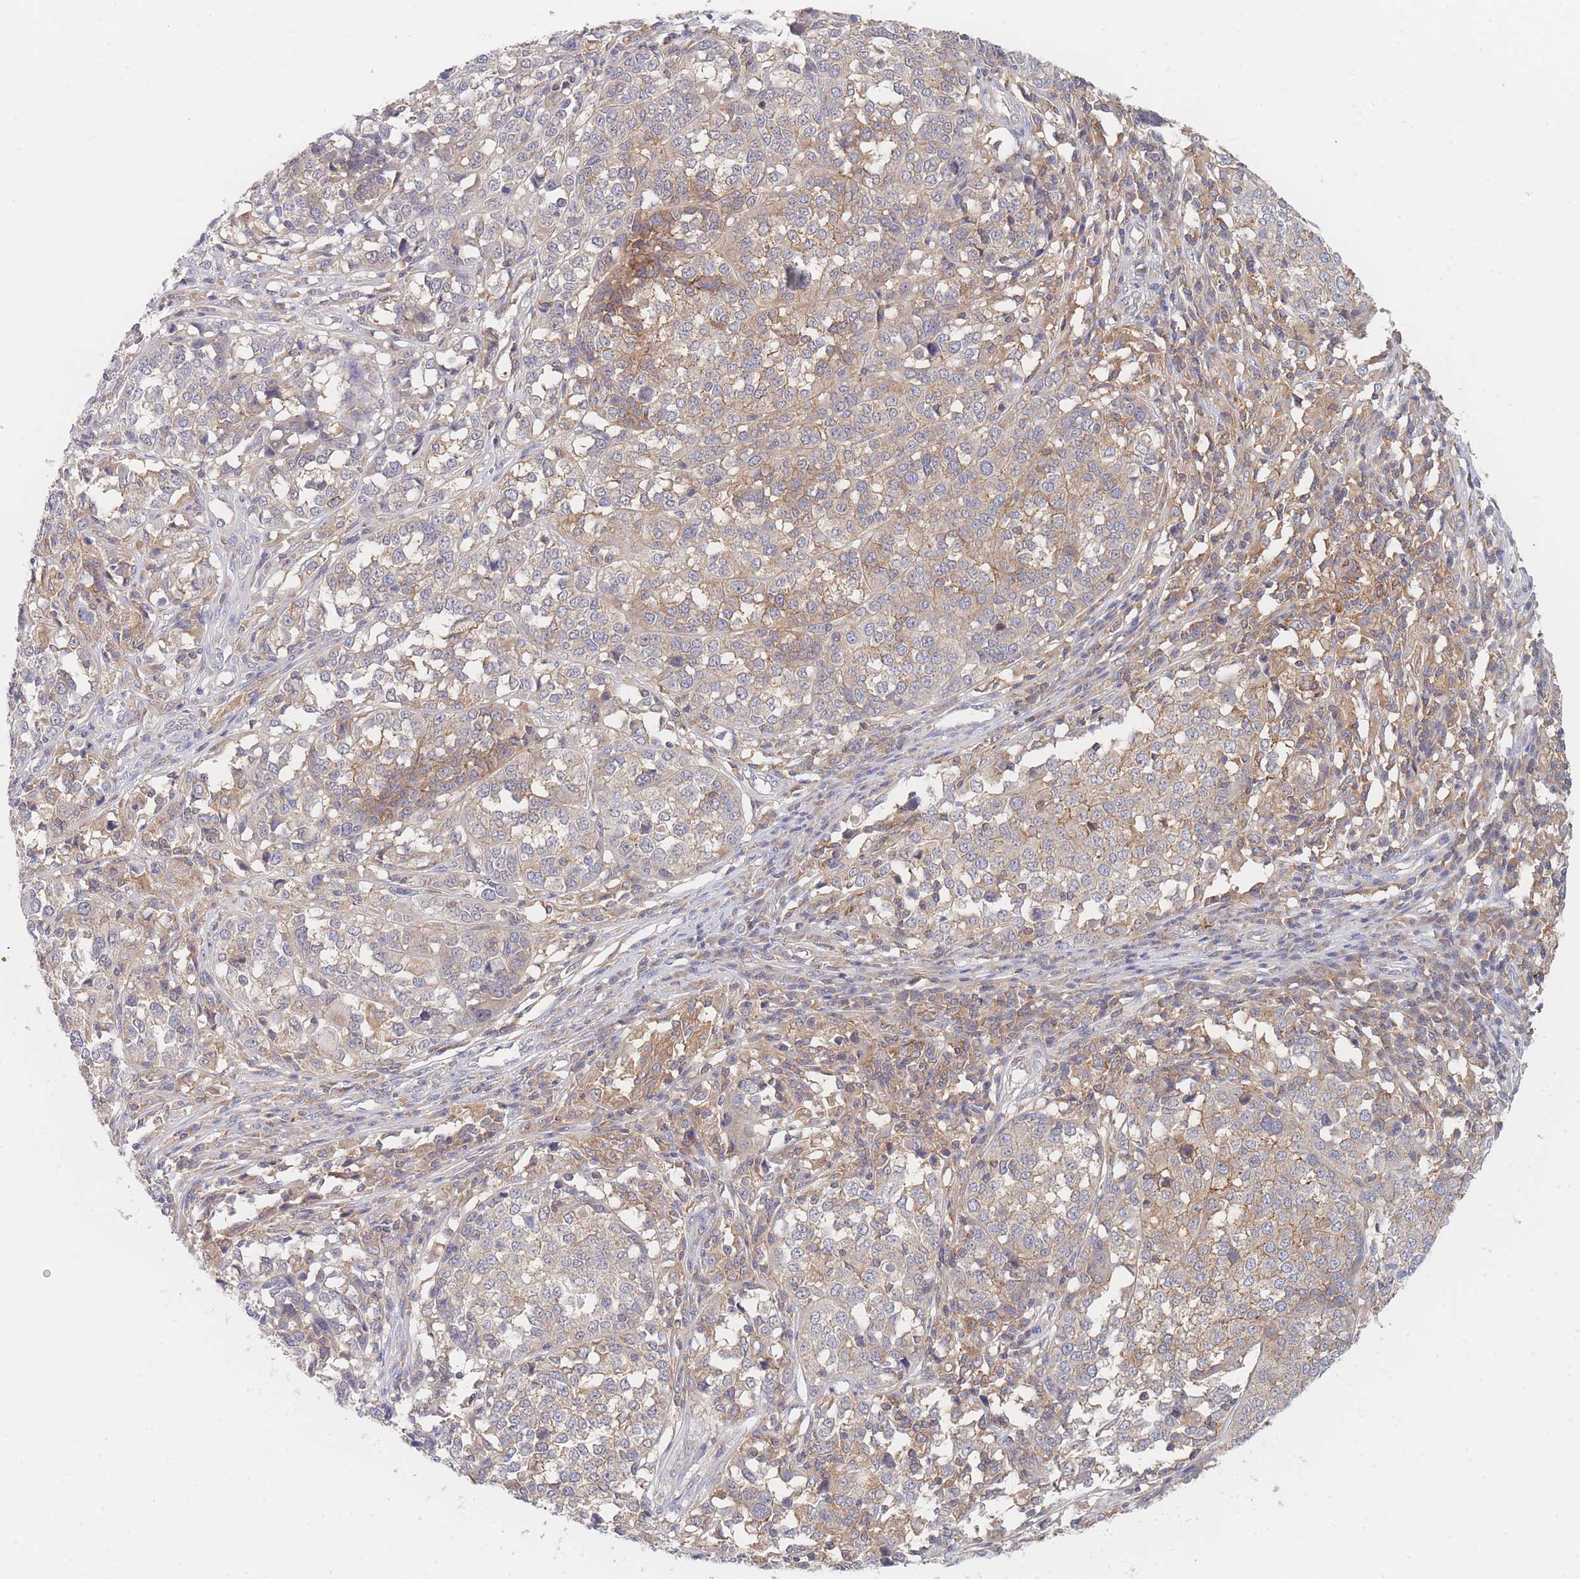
{"staining": {"intensity": "weak", "quantity": "25%-75%", "location": "cytoplasmic/membranous"}, "tissue": "melanoma", "cell_type": "Tumor cells", "image_type": "cancer", "snomed": [{"axis": "morphology", "description": "Malignant melanoma, Metastatic site"}, {"axis": "topography", "description": "Lymph node"}], "caption": "Immunohistochemistry (IHC) histopathology image of neoplastic tissue: human melanoma stained using immunohistochemistry shows low levels of weak protein expression localized specifically in the cytoplasmic/membranous of tumor cells, appearing as a cytoplasmic/membranous brown color.", "gene": "PPP6C", "patient": {"sex": "male", "age": 44}}